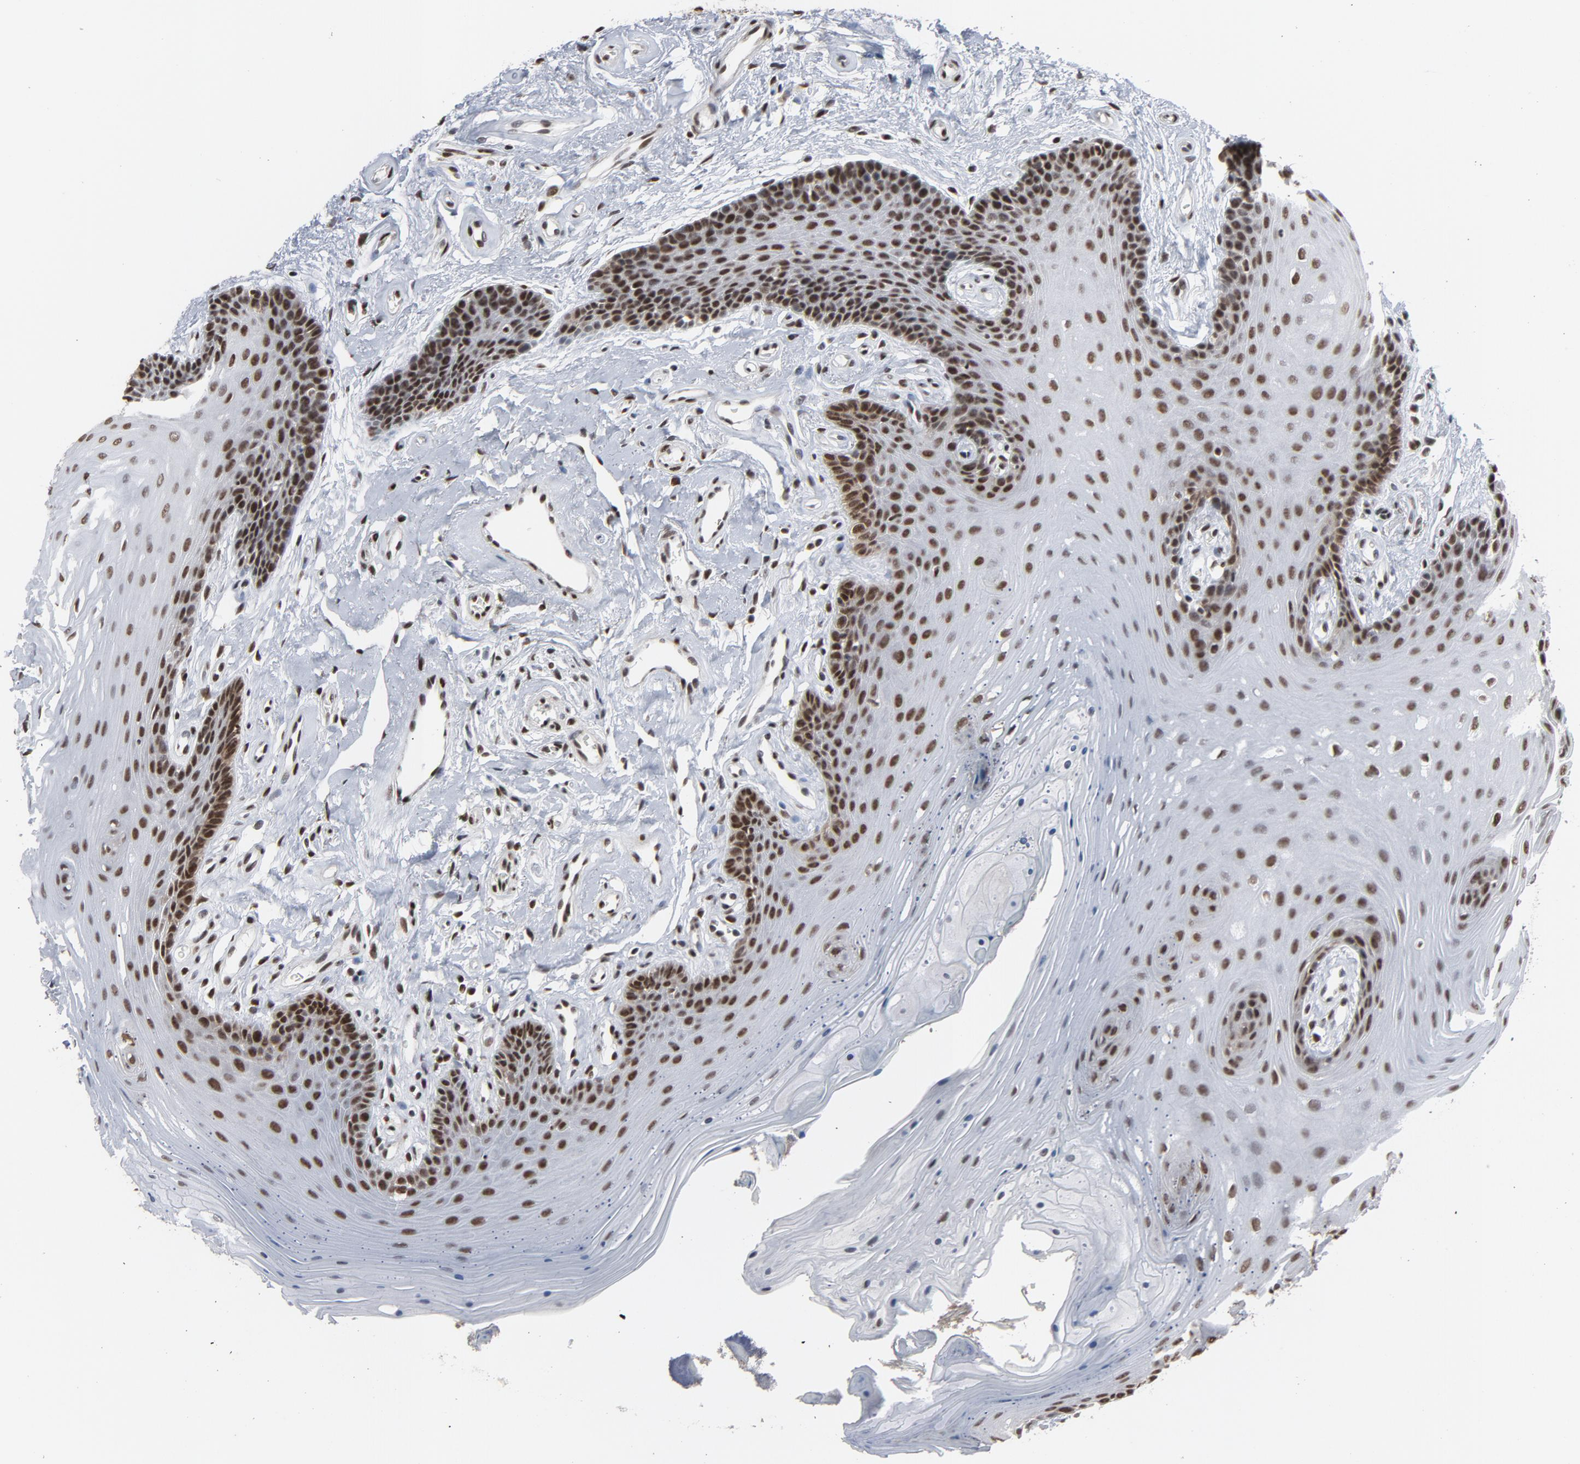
{"staining": {"intensity": "strong", "quantity": "25%-75%", "location": "nuclear"}, "tissue": "oral mucosa", "cell_type": "Squamous epithelial cells", "image_type": "normal", "snomed": [{"axis": "morphology", "description": "Normal tissue, NOS"}, {"axis": "topography", "description": "Oral tissue"}], "caption": "This is an image of immunohistochemistry (IHC) staining of benign oral mucosa, which shows strong staining in the nuclear of squamous epithelial cells.", "gene": "MRE11", "patient": {"sex": "male", "age": 62}}